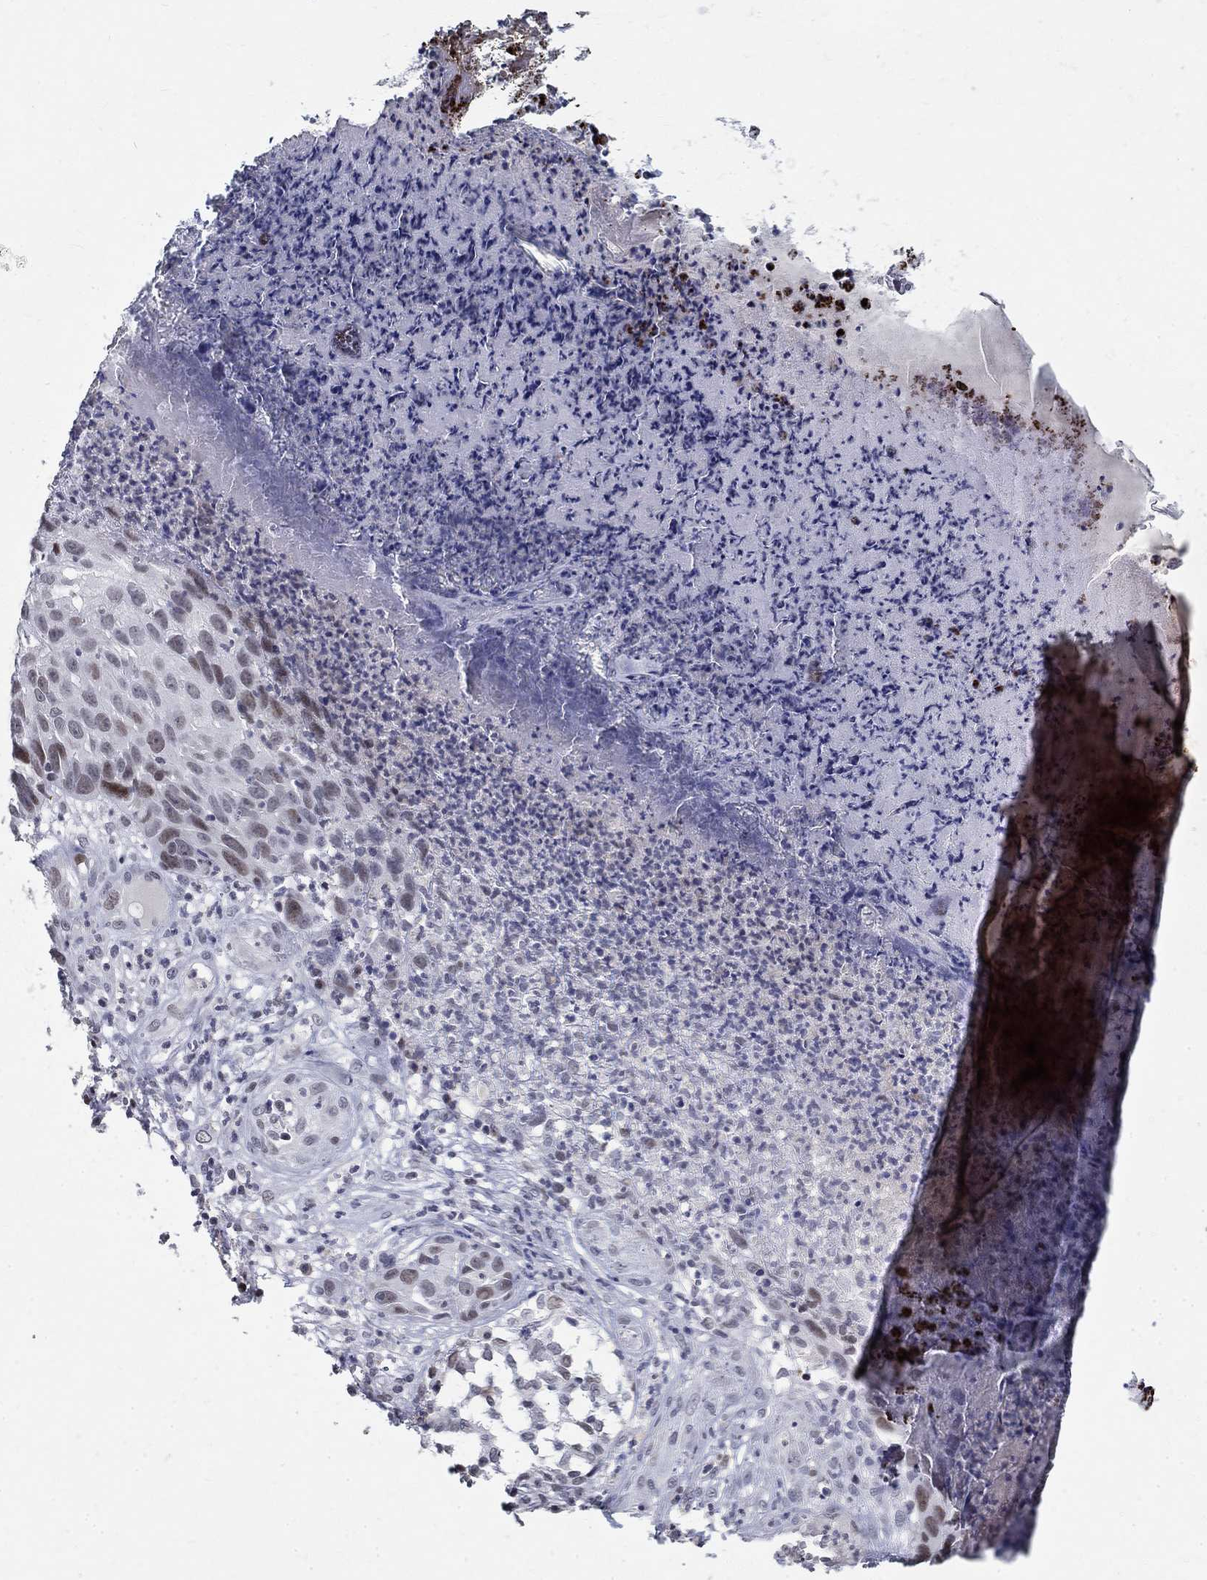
{"staining": {"intensity": "weak", "quantity": "<25%", "location": "nuclear"}, "tissue": "skin cancer", "cell_type": "Tumor cells", "image_type": "cancer", "snomed": [{"axis": "morphology", "description": "Squamous cell carcinoma, NOS"}, {"axis": "topography", "description": "Skin"}], "caption": "Tumor cells show no significant protein staining in squamous cell carcinoma (skin). (DAB immunohistochemistry (IHC) with hematoxylin counter stain).", "gene": "BHLHE22", "patient": {"sex": "male", "age": 92}}